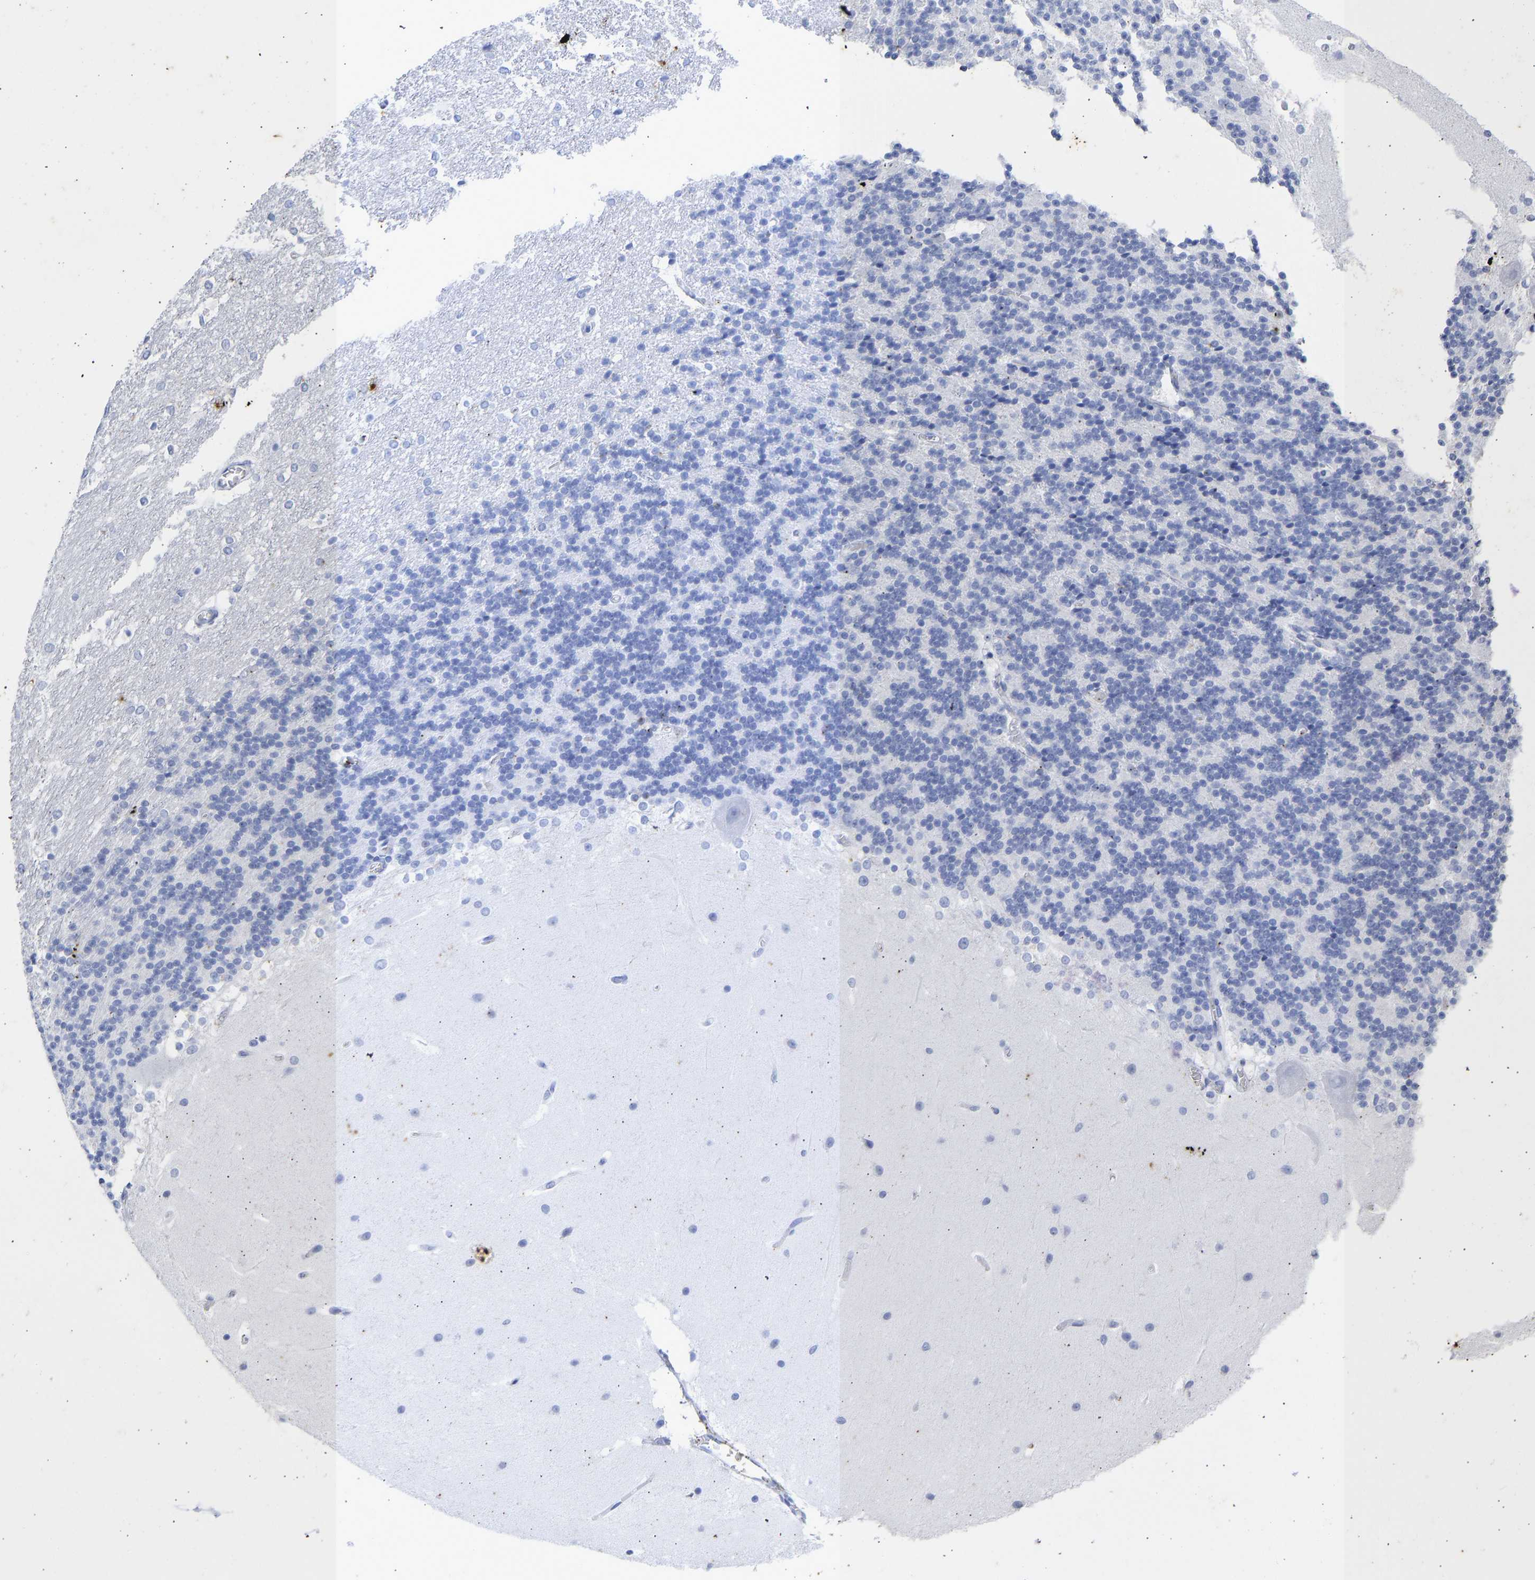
{"staining": {"intensity": "negative", "quantity": "none", "location": "none"}, "tissue": "cerebellum", "cell_type": "Cells in granular layer", "image_type": "normal", "snomed": [{"axis": "morphology", "description": "Normal tissue, NOS"}, {"axis": "topography", "description": "Cerebellum"}], "caption": "Cerebellum was stained to show a protein in brown. There is no significant staining in cells in granular layer.", "gene": "KRT1", "patient": {"sex": "female", "age": 19}}